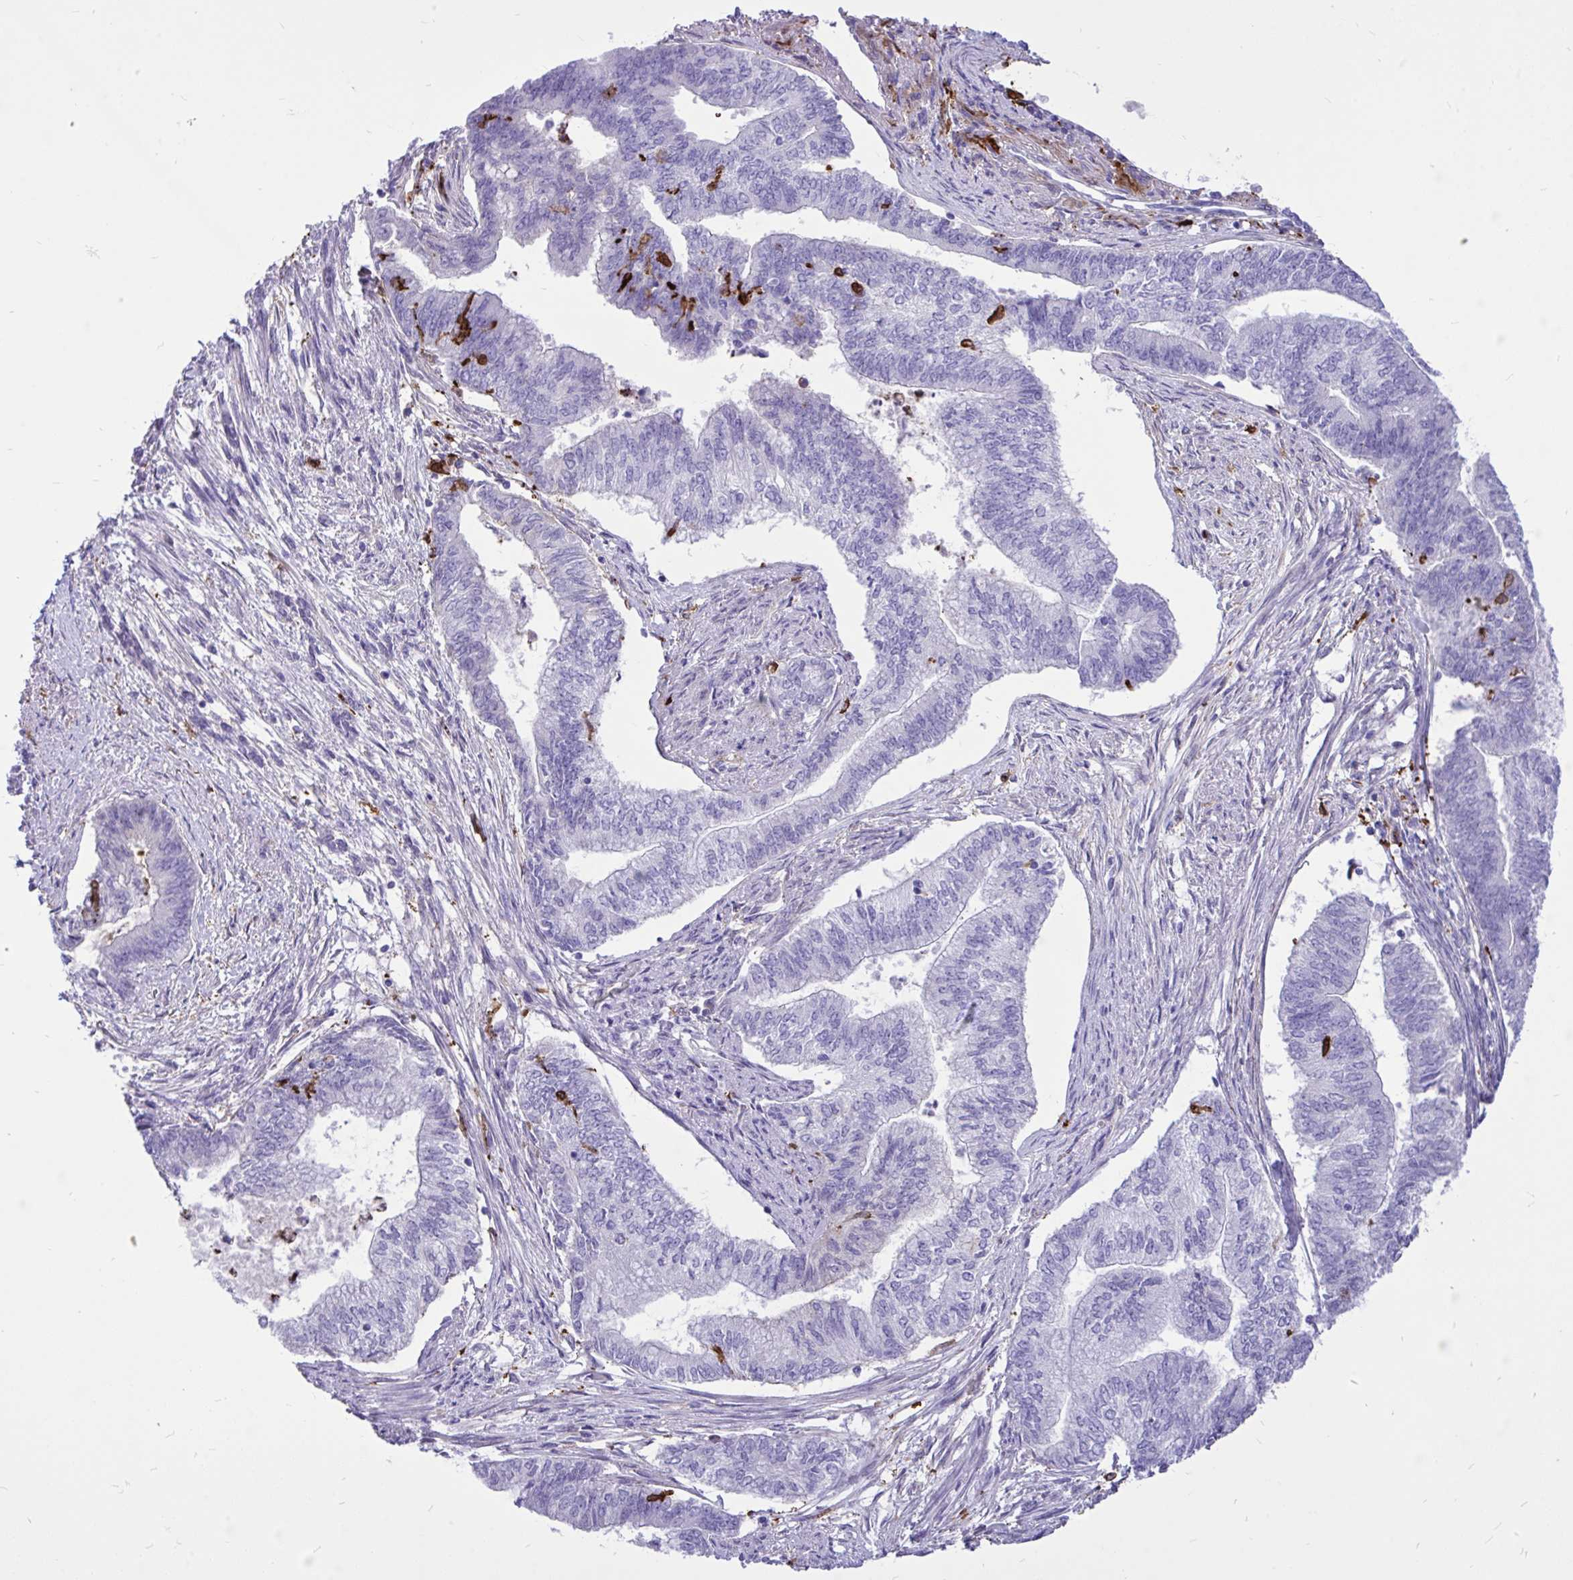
{"staining": {"intensity": "strong", "quantity": "<25%", "location": "cytoplasmic/membranous"}, "tissue": "endometrial cancer", "cell_type": "Tumor cells", "image_type": "cancer", "snomed": [{"axis": "morphology", "description": "Adenocarcinoma, NOS"}, {"axis": "topography", "description": "Endometrium"}], "caption": "A micrograph of human endometrial cancer (adenocarcinoma) stained for a protein displays strong cytoplasmic/membranous brown staining in tumor cells.", "gene": "TLR7", "patient": {"sex": "female", "age": 65}}